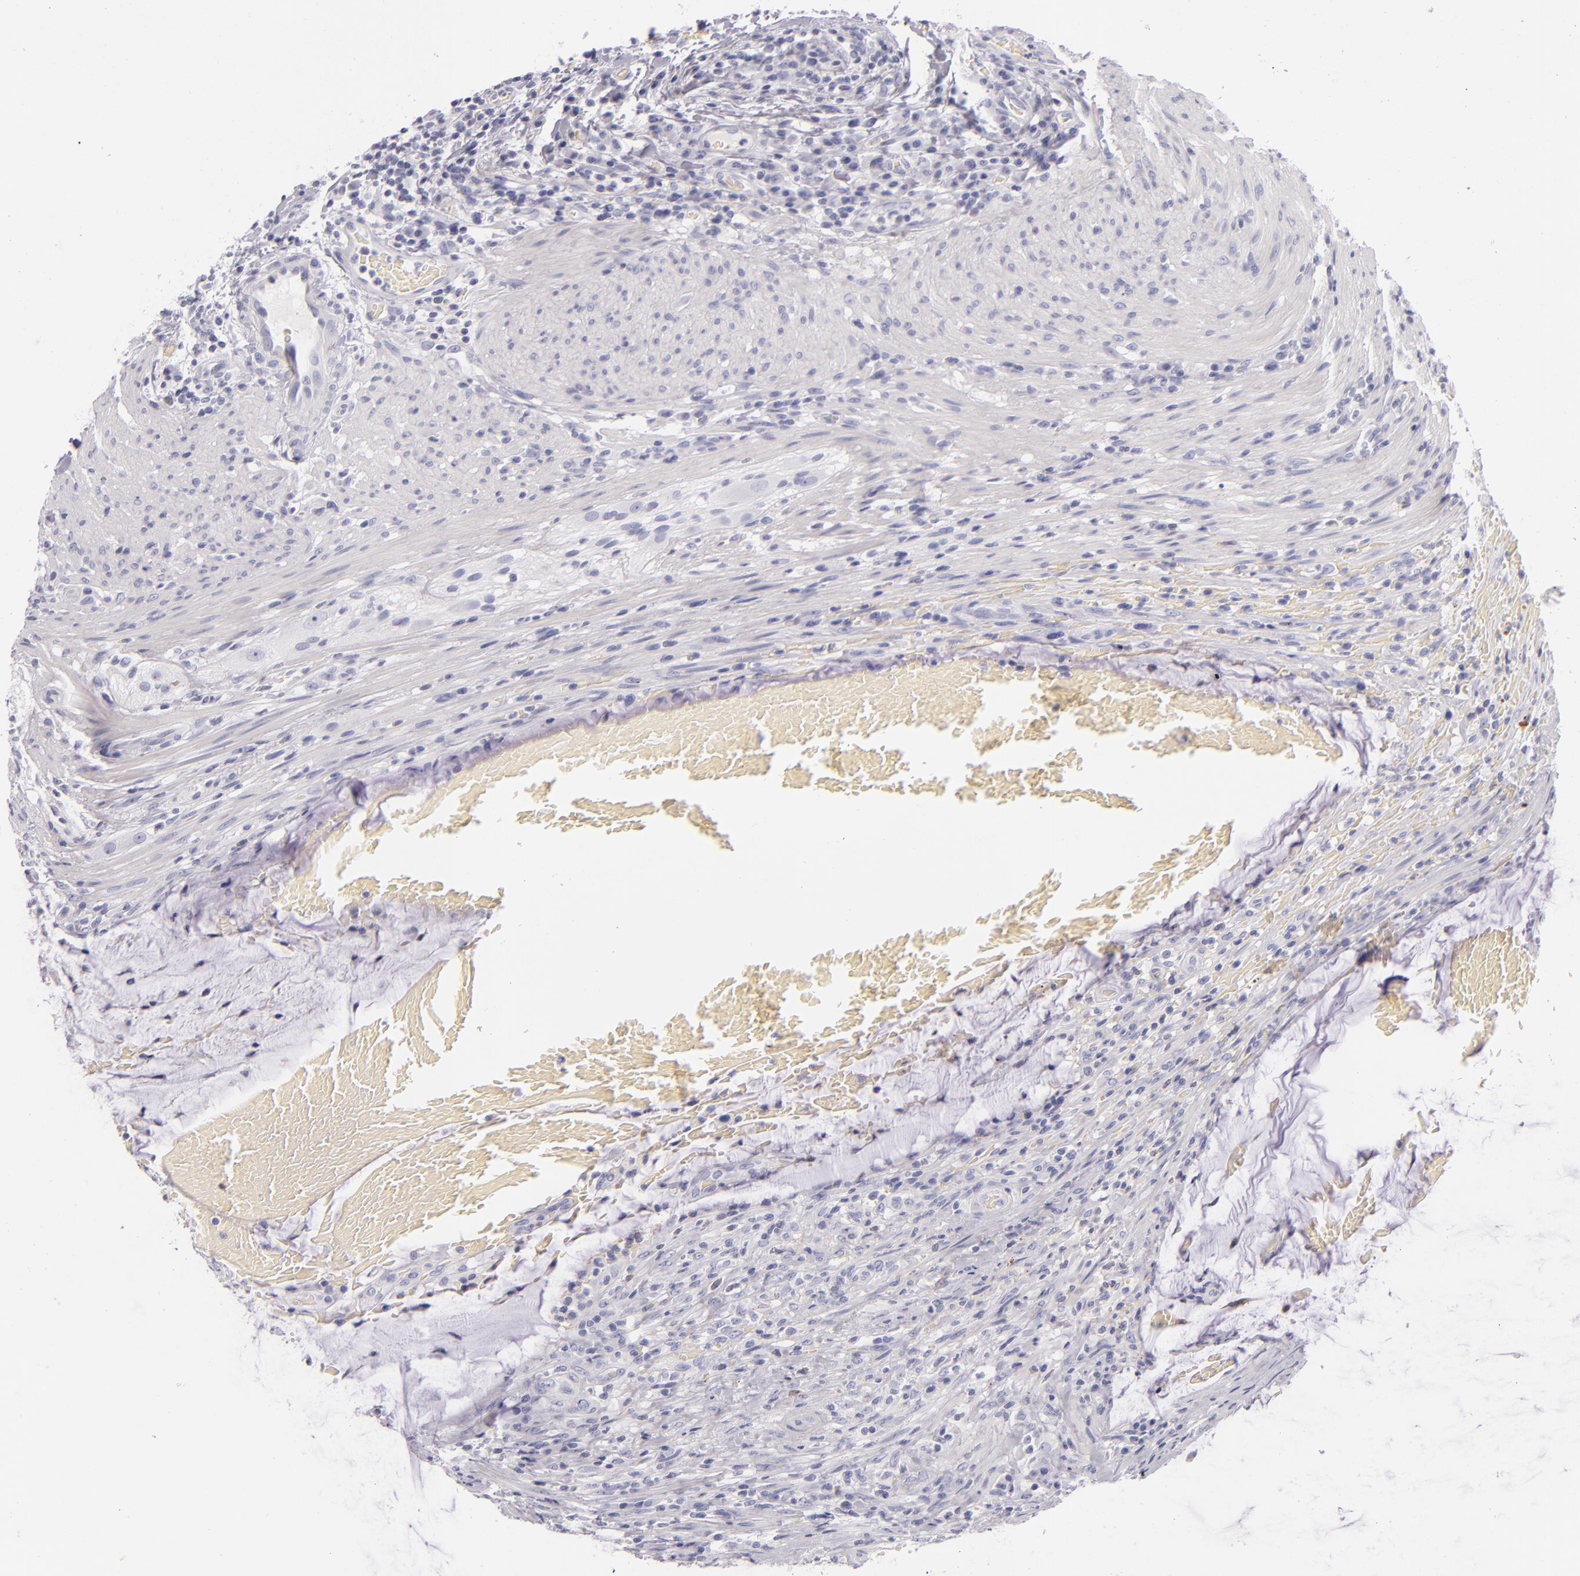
{"staining": {"intensity": "negative", "quantity": "none", "location": "none"}, "tissue": "colorectal cancer", "cell_type": "Tumor cells", "image_type": "cancer", "snomed": [{"axis": "morphology", "description": "Adenocarcinoma, NOS"}, {"axis": "topography", "description": "Colon"}], "caption": "Protein analysis of colorectal cancer demonstrates no significant expression in tumor cells.", "gene": "CD207", "patient": {"sex": "male", "age": 54}}